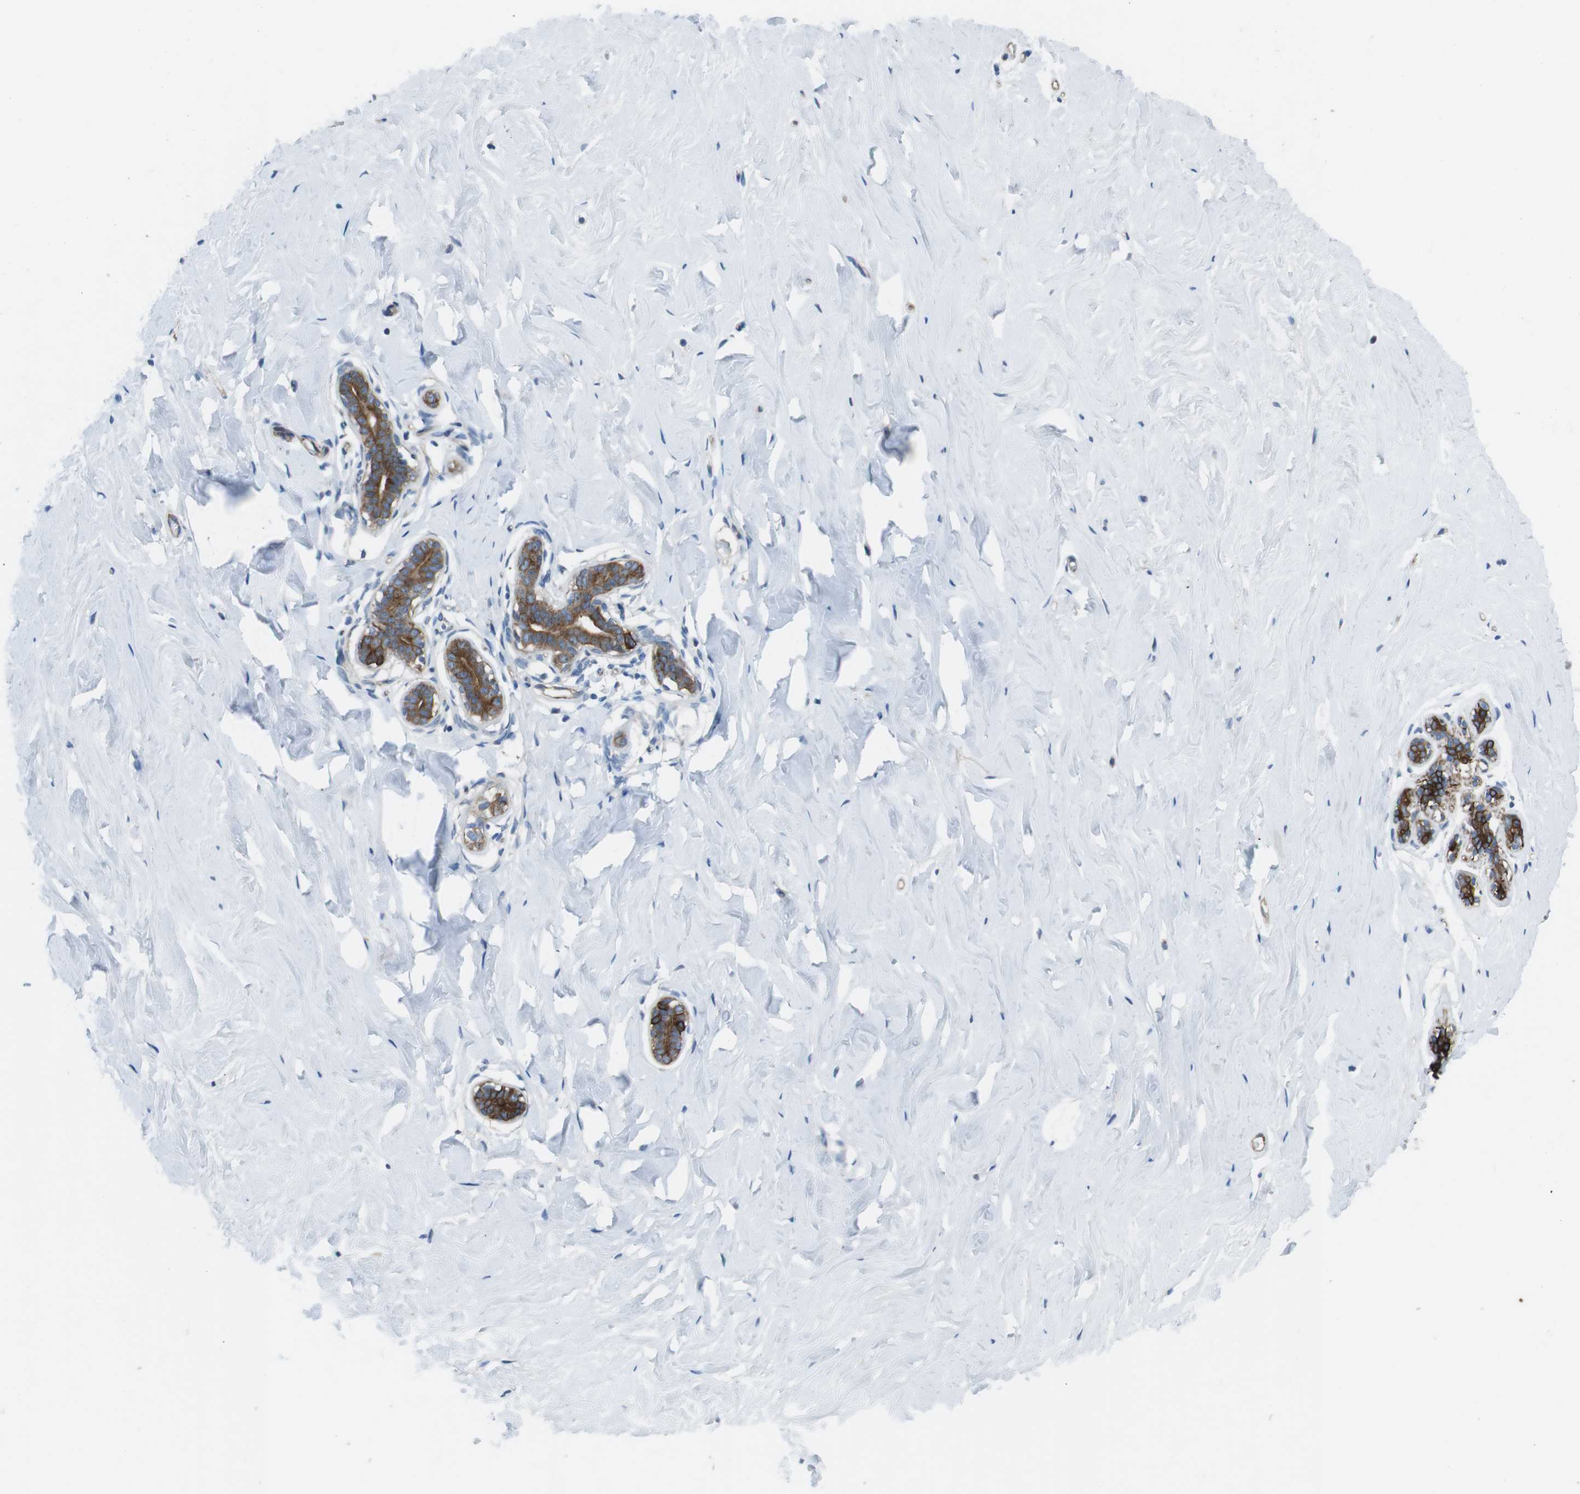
{"staining": {"intensity": "negative", "quantity": "none", "location": "none"}, "tissue": "breast", "cell_type": "Adipocytes", "image_type": "normal", "snomed": [{"axis": "morphology", "description": "Normal tissue, NOS"}, {"axis": "topography", "description": "Breast"}], "caption": "High power microscopy image of an immunohistochemistry micrograph of normal breast, revealing no significant staining in adipocytes.", "gene": "FAM174B", "patient": {"sex": "female", "age": 75}}